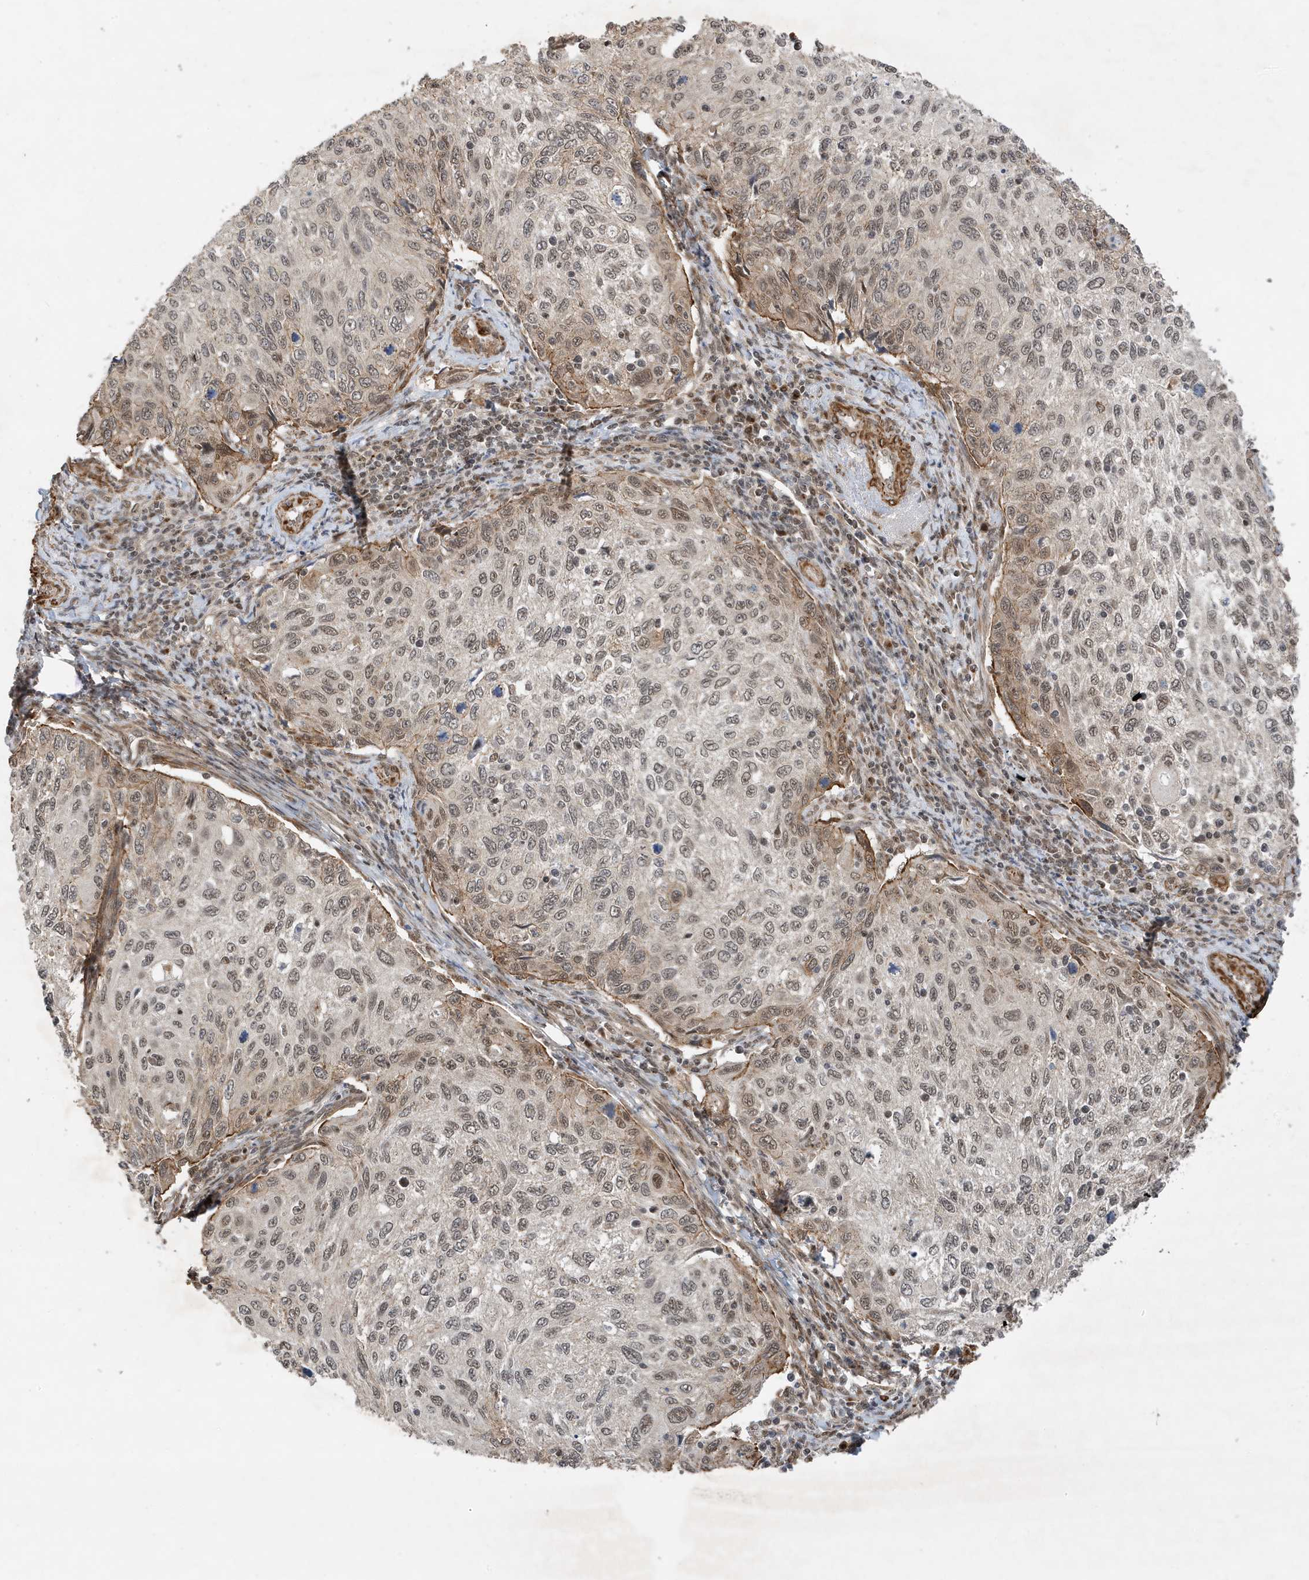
{"staining": {"intensity": "negative", "quantity": "none", "location": "none"}, "tissue": "cervical cancer", "cell_type": "Tumor cells", "image_type": "cancer", "snomed": [{"axis": "morphology", "description": "Squamous cell carcinoma, NOS"}, {"axis": "topography", "description": "Cervix"}], "caption": "Immunohistochemical staining of squamous cell carcinoma (cervical) displays no significant expression in tumor cells.", "gene": "MAST3", "patient": {"sex": "female", "age": 70}}